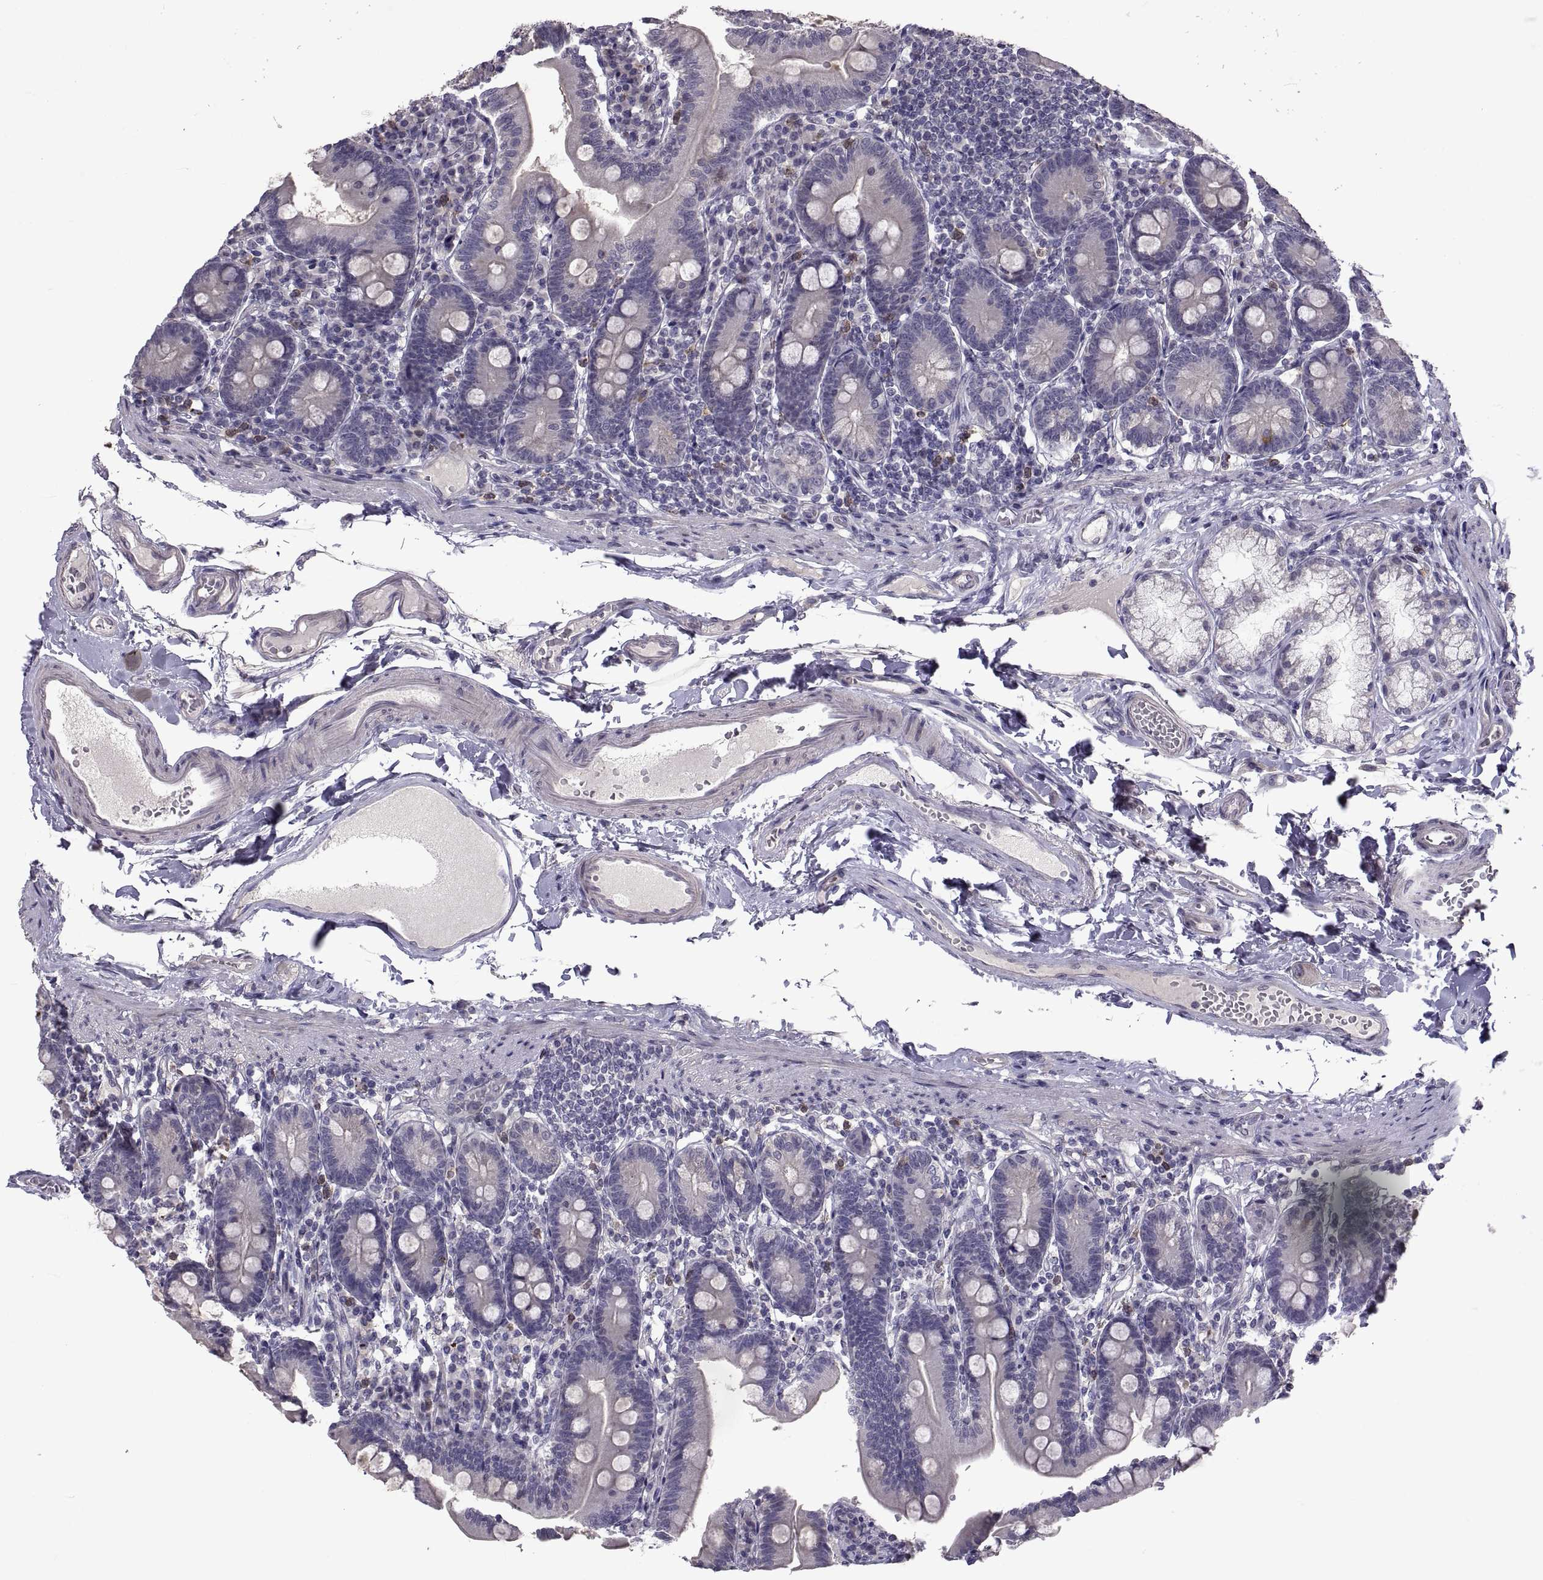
{"staining": {"intensity": "negative", "quantity": "none", "location": "none"}, "tissue": "duodenum", "cell_type": "Glandular cells", "image_type": "normal", "snomed": [{"axis": "morphology", "description": "Normal tissue, NOS"}, {"axis": "topography", "description": "Duodenum"}], "caption": "DAB (3,3'-diaminobenzidine) immunohistochemical staining of normal duodenum displays no significant expression in glandular cells. (Brightfield microscopy of DAB (3,3'-diaminobenzidine) immunohistochemistry (IHC) at high magnification).", "gene": "NPTX2", "patient": {"sex": "female", "age": 67}}